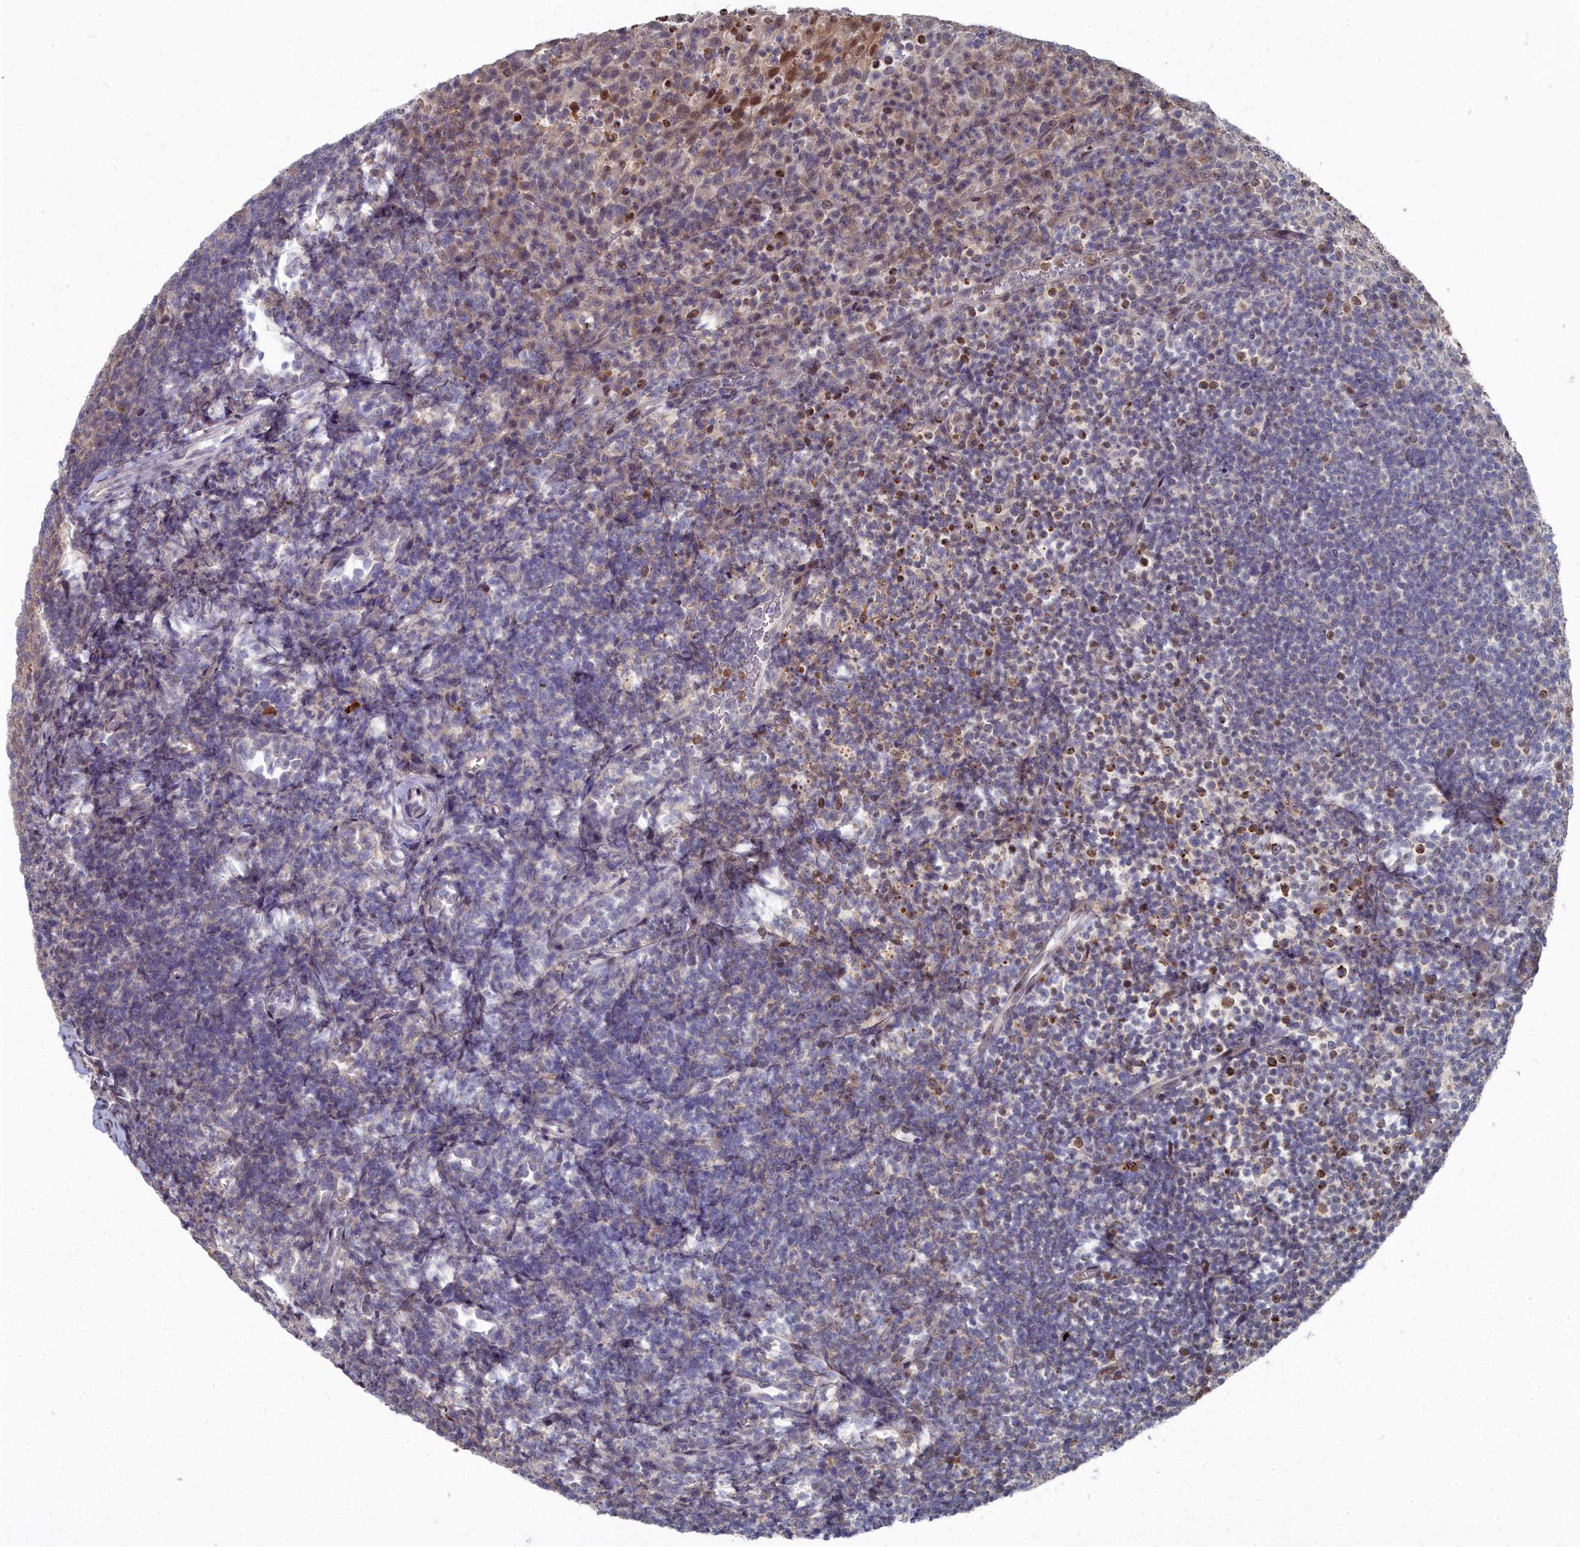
{"staining": {"intensity": "weak", "quantity": "<25%", "location": "cytoplasmic/membranous,nuclear"}, "tissue": "tonsil", "cell_type": "Germinal center cells", "image_type": "normal", "snomed": [{"axis": "morphology", "description": "Normal tissue, NOS"}, {"axis": "topography", "description": "Tonsil"}], "caption": "Immunohistochemical staining of unremarkable human tonsil shows no significant expression in germinal center cells.", "gene": "RPS27A", "patient": {"sex": "female", "age": 10}}